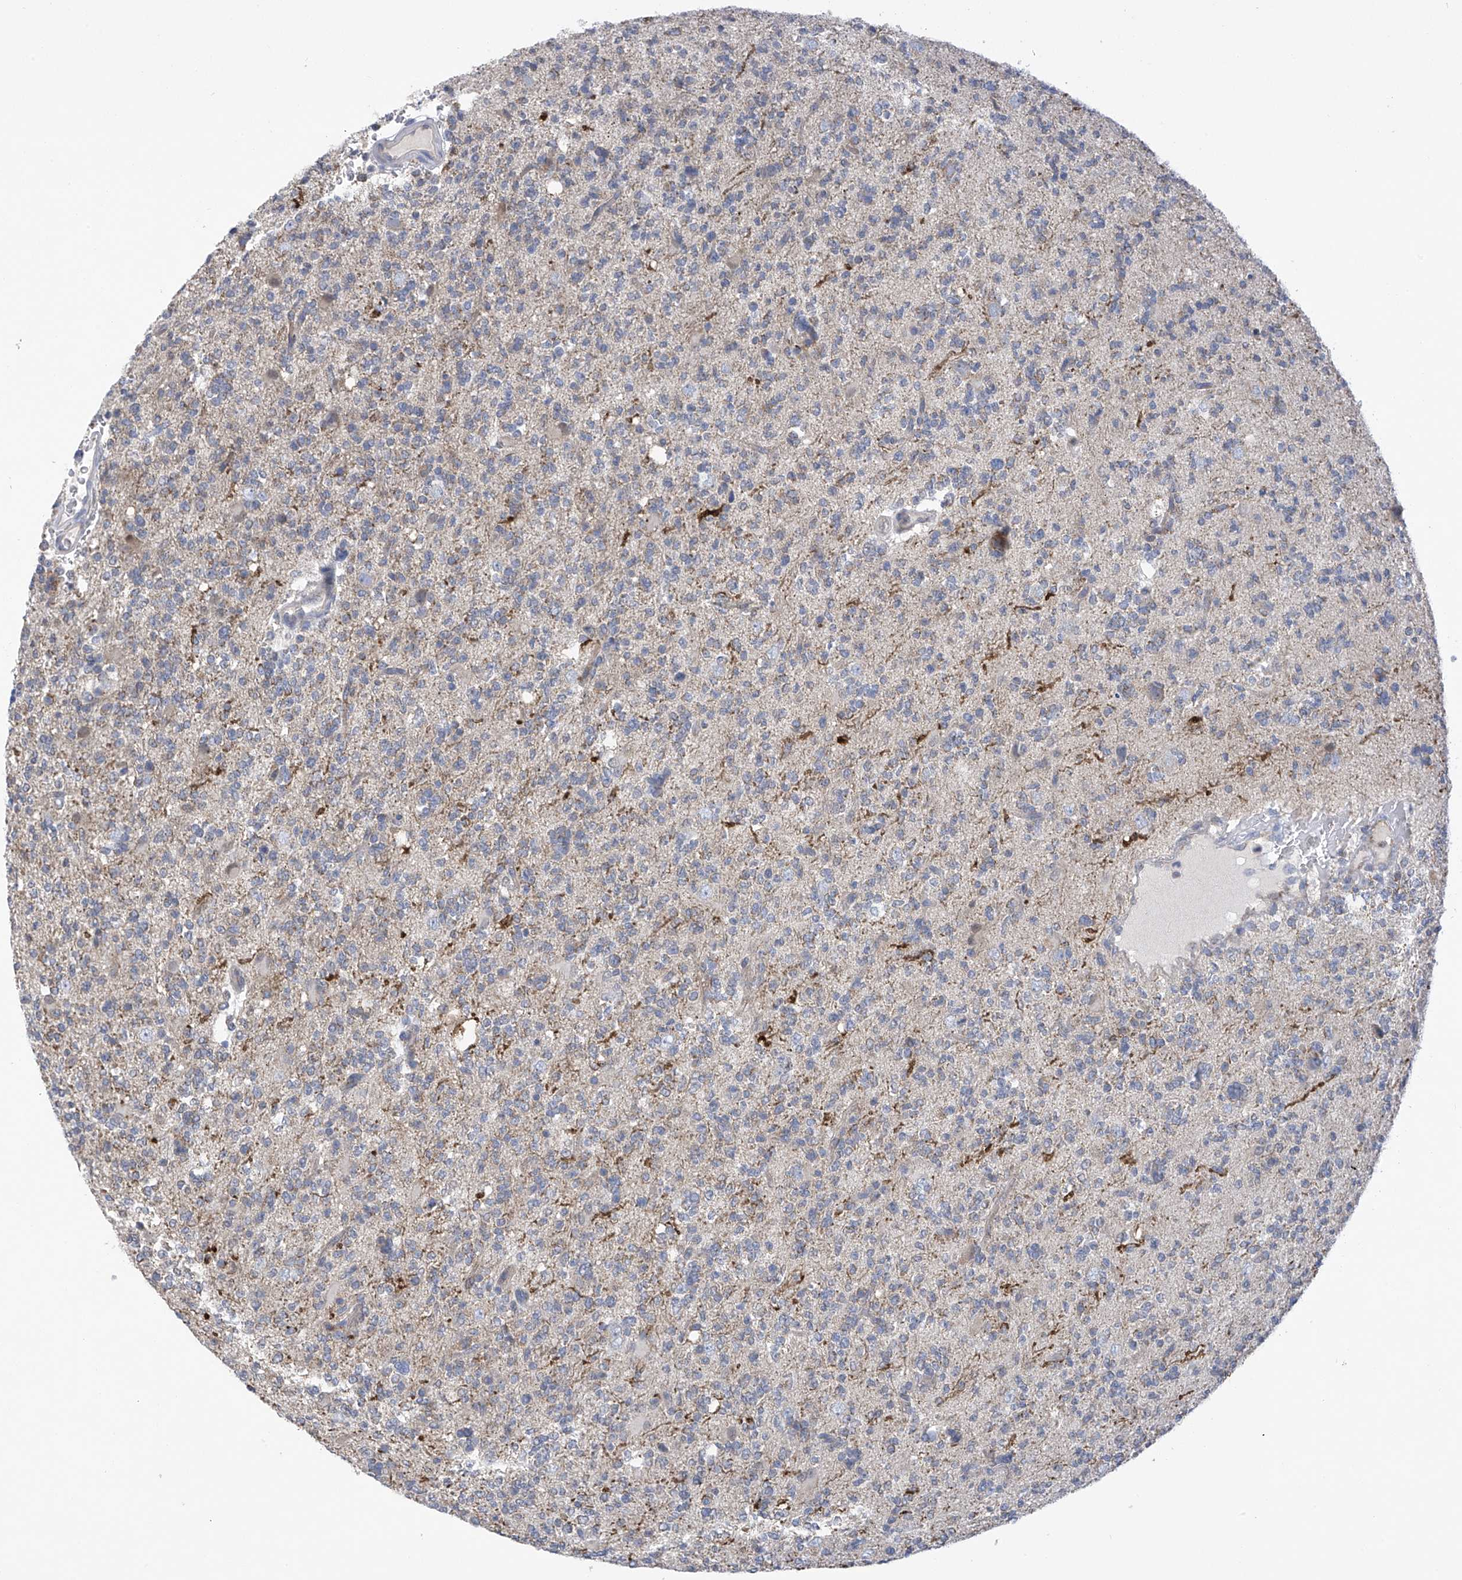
{"staining": {"intensity": "negative", "quantity": "none", "location": "none"}, "tissue": "glioma", "cell_type": "Tumor cells", "image_type": "cancer", "snomed": [{"axis": "morphology", "description": "Glioma, malignant, High grade"}, {"axis": "topography", "description": "Brain"}], "caption": "IHC micrograph of neoplastic tissue: human high-grade glioma (malignant) stained with DAB (3,3'-diaminobenzidine) shows no significant protein positivity in tumor cells. Nuclei are stained in blue.", "gene": "SLCO4A1", "patient": {"sex": "female", "age": 62}}